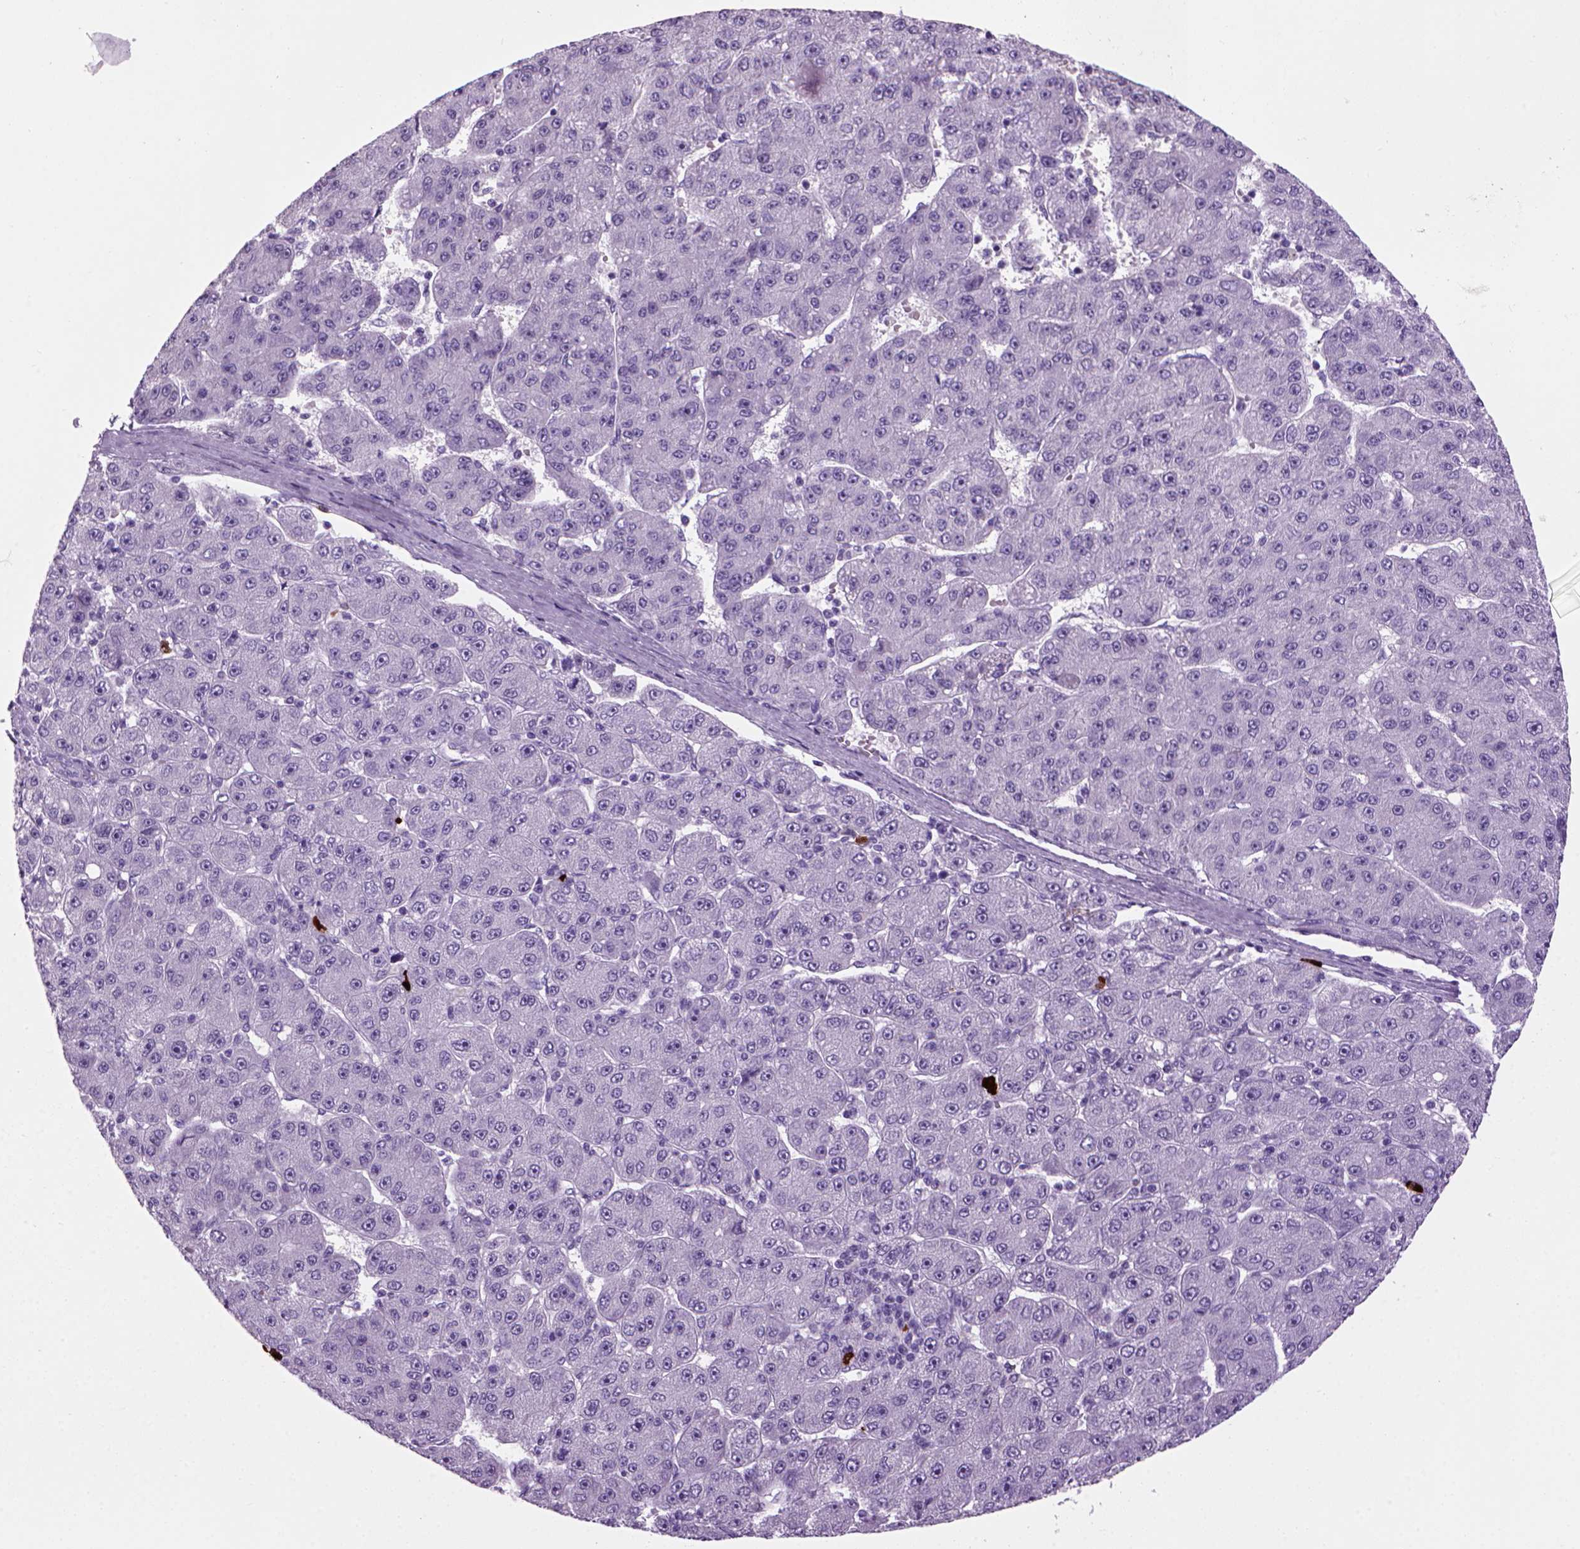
{"staining": {"intensity": "negative", "quantity": "none", "location": "none"}, "tissue": "liver cancer", "cell_type": "Tumor cells", "image_type": "cancer", "snomed": [{"axis": "morphology", "description": "Carcinoma, Hepatocellular, NOS"}, {"axis": "topography", "description": "Liver"}], "caption": "Image shows no protein positivity in tumor cells of liver hepatocellular carcinoma tissue.", "gene": "MZB1", "patient": {"sex": "male", "age": 67}}